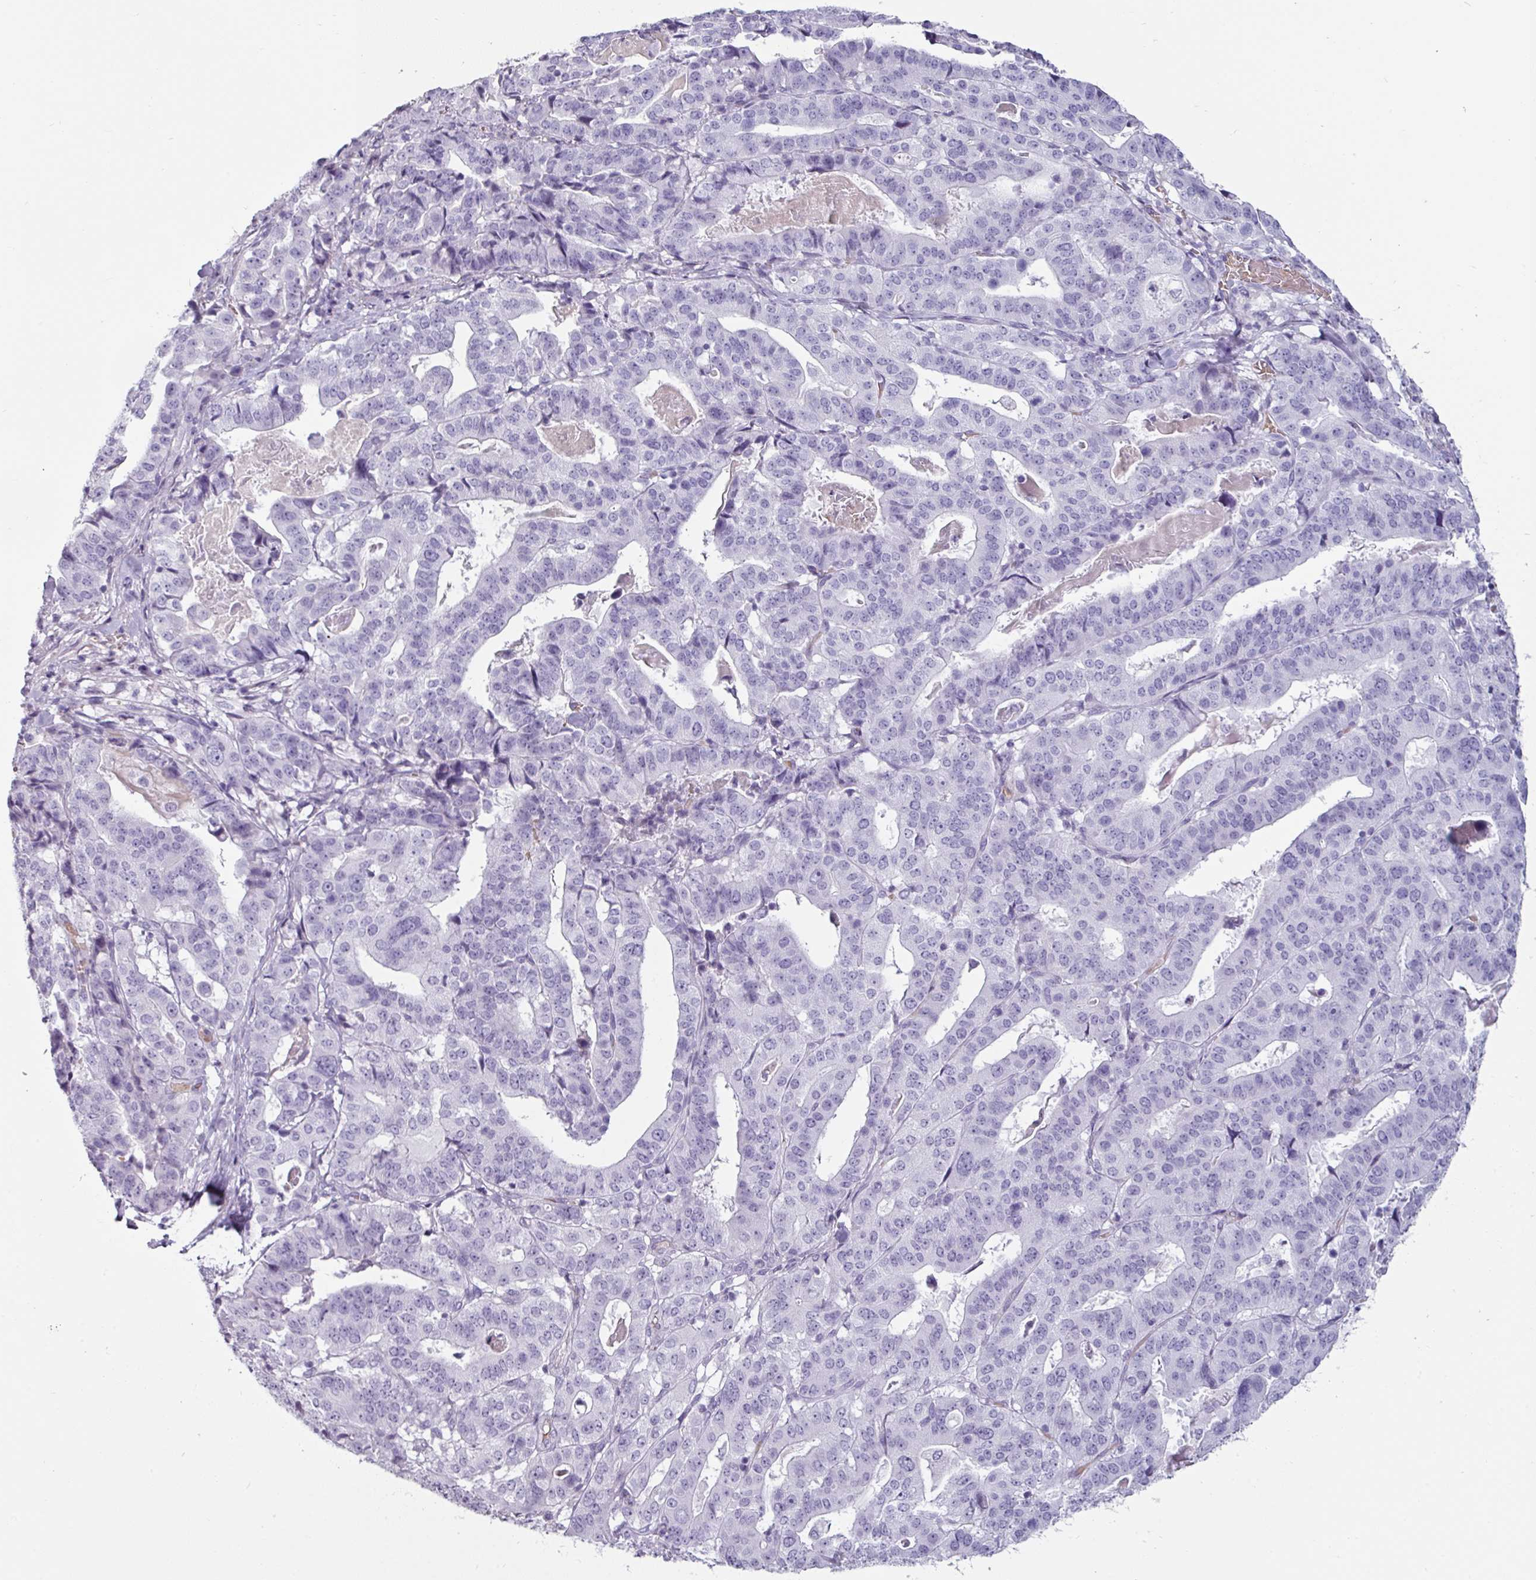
{"staining": {"intensity": "negative", "quantity": "none", "location": "none"}, "tissue": "stomach cancer", "cell_type": "Tumor cells", "image_type": "cancer", "snomed": [{"axis": "morphology", "description": "Adenocarcinoma, NOS"}, {"axis": "topography", "description": "Stomach"}], "caption": "Immunohistochemistry (IHC) micrograph of neoplastic tissue: adenocarcinoma (stomach) stained with DAB reveals no significant protein positivity in tumor cells. Brightfield microscopy of IHC stained with DAB (brown) and hematoxylin (blue), captured at high magnification.", "gene": "CLCA1", "patient": {"sex": "male", "age": 48}}